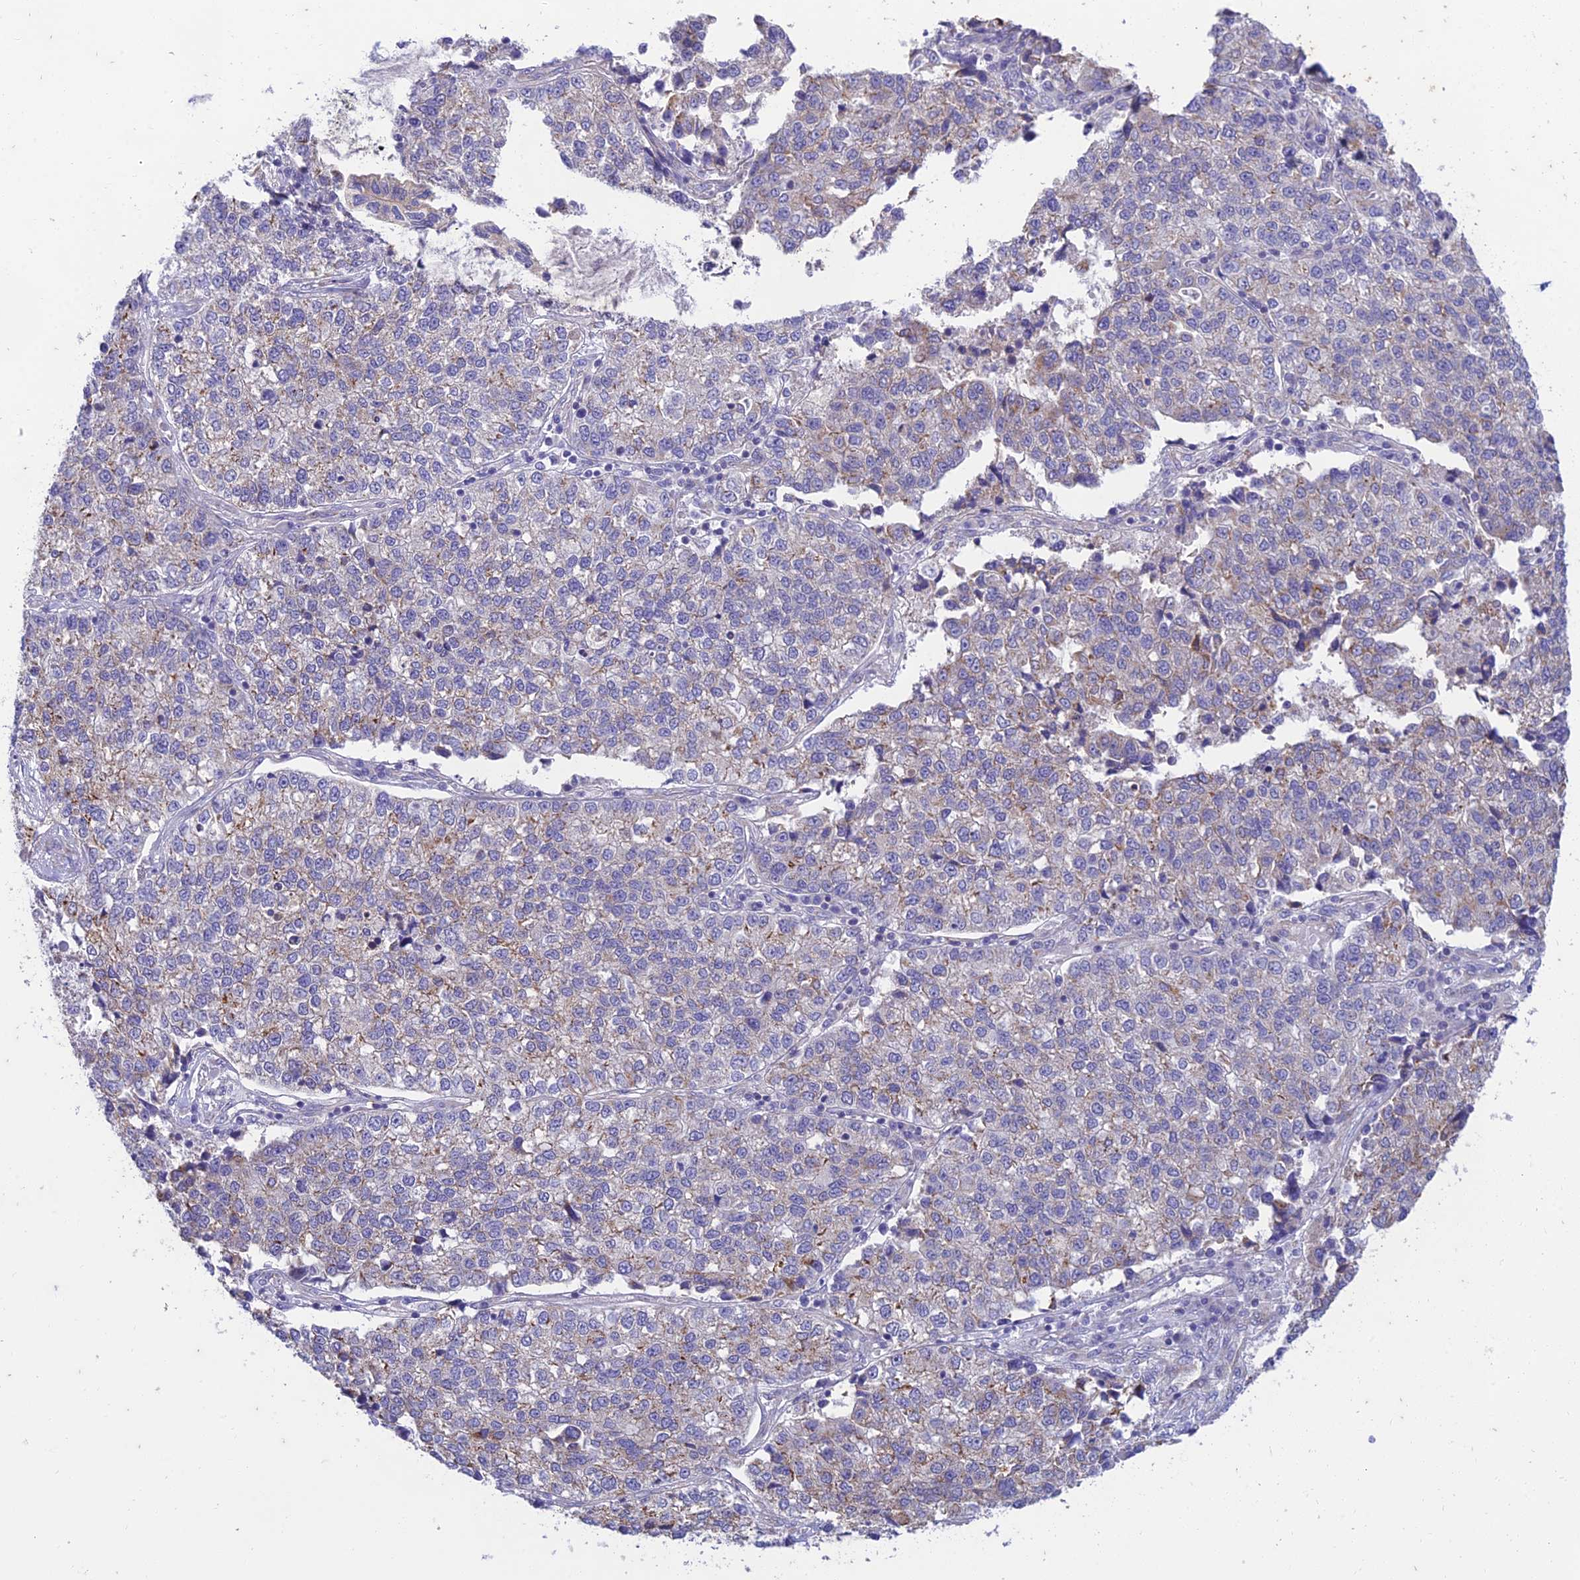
{"staining": {"intensity": "weak", "quantity": "<25%", "location": "cytoplasmic/membranous"}, "tissue": "lung cancer", "cell_type": "Tumor cells", "image_type": "cancer", "snomed": [{"axis": "morphology", "description": "Adenocarcinoma, NOS"}, {"axis": "topography", "description": "Lung"}], "caption": "Tumor cells are negative for protein expression in human lung adenocarcinoma.", "gene": "PTCD2", "patient": {"sex": "male", "age": 49}}